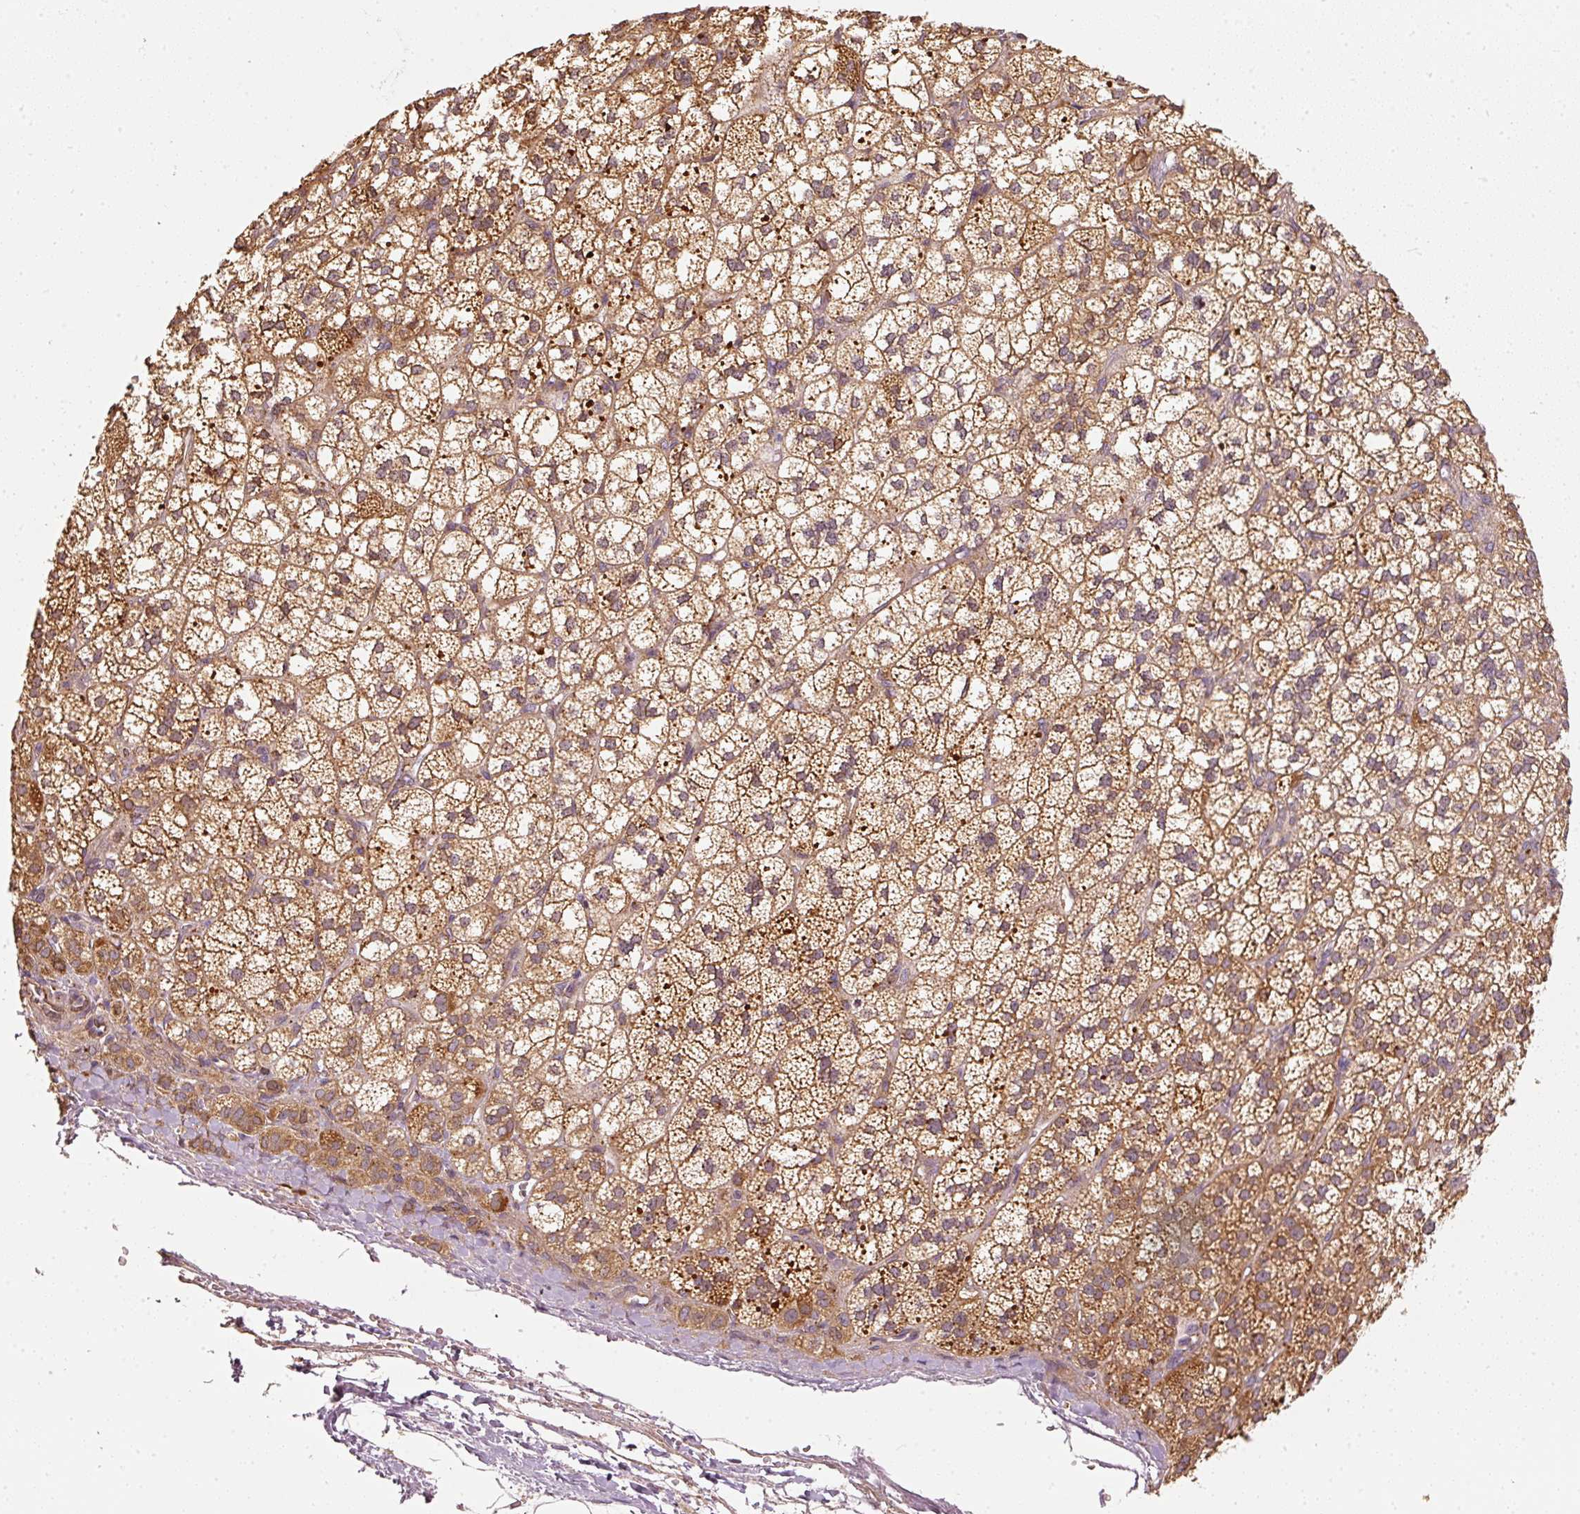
{"staining": {"intensity": "strong", "quantity": ">75%", "location": "cytoplasmic/membranous"}, "tissue": "adrenal gland", "cell_type": "Glandular cells", "image_type": "normal", "snomed": [{"axis": "morphology", "description": "Normal tissue, NOS"}, {"axis": "topography", "description": "Adrenal gland"}], "caption": "Immunohistochemistry histopathology image of benign adrenal gland: human adrenal gland stained using immunohistochemistry (IHC) shows high levels of strong protein expression localized specifically in the cytoplasmic/membranous of glandular cells, appearing as a cytoplasmic/membranous brown color.", "gene": "MTHFD1L", "patient": {"sex": "female", "age": 60}}